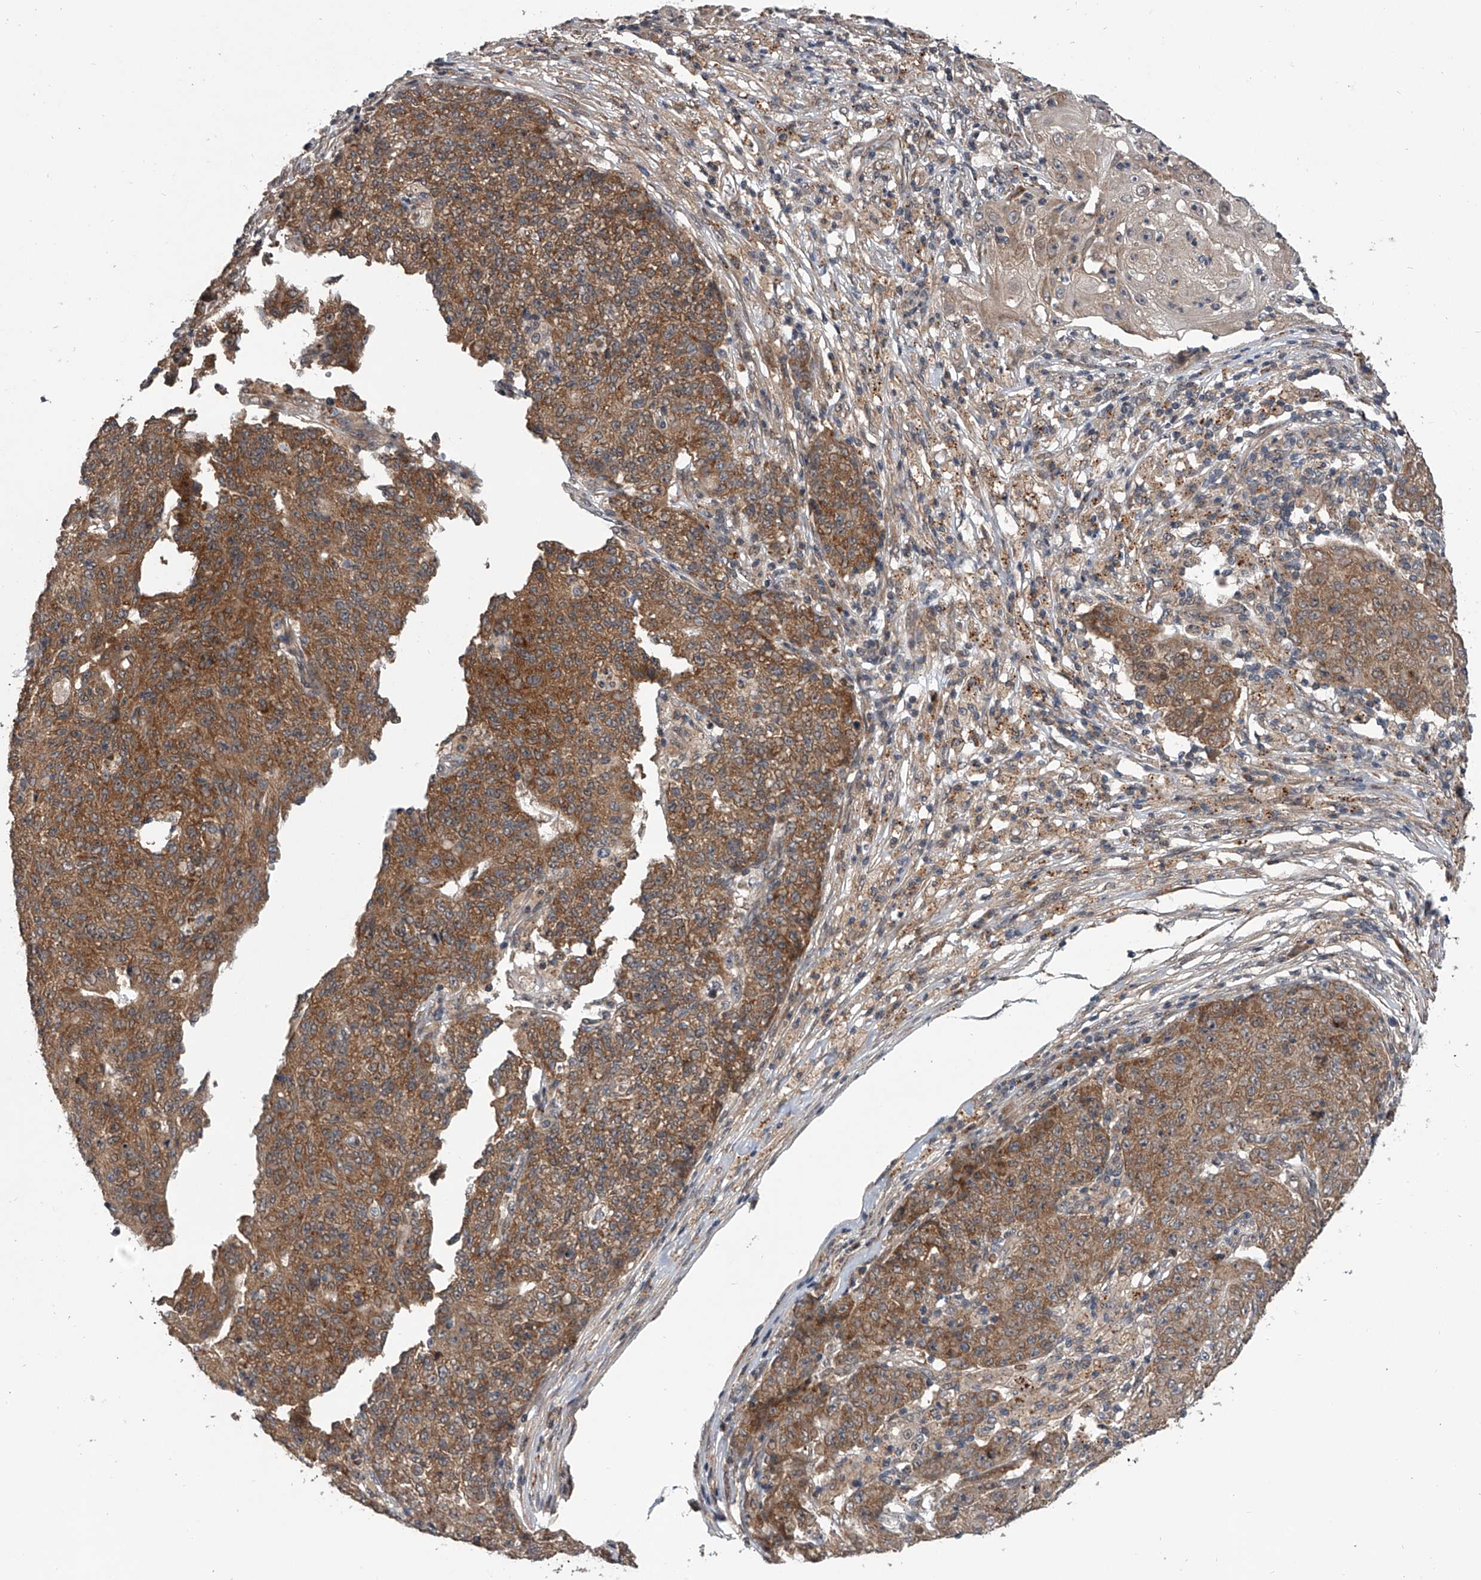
{"staining": {"intensity": "moderate", "quantity": ">75%", "location": "cytoplasmic/membranous"}, "tissue": "ovarian cancer", "cell_type": "Tumor cells", "image_type": "cancer", "snomed": [{"axis": "morphology", "description": "Carcinoma, endometroid"}, {"axis": "topography", "description": "Ovary"}], "caption": "A high-resolution histopathology image shows IHC staining of ovarian cancer (endometroid carcinoma), which demonstrates moderate cytoplasmic/membranous staining in approximately >75% of tumor cells.", "gene": "GEMIN8", "patient": {"sex": "female", "age": 42}}